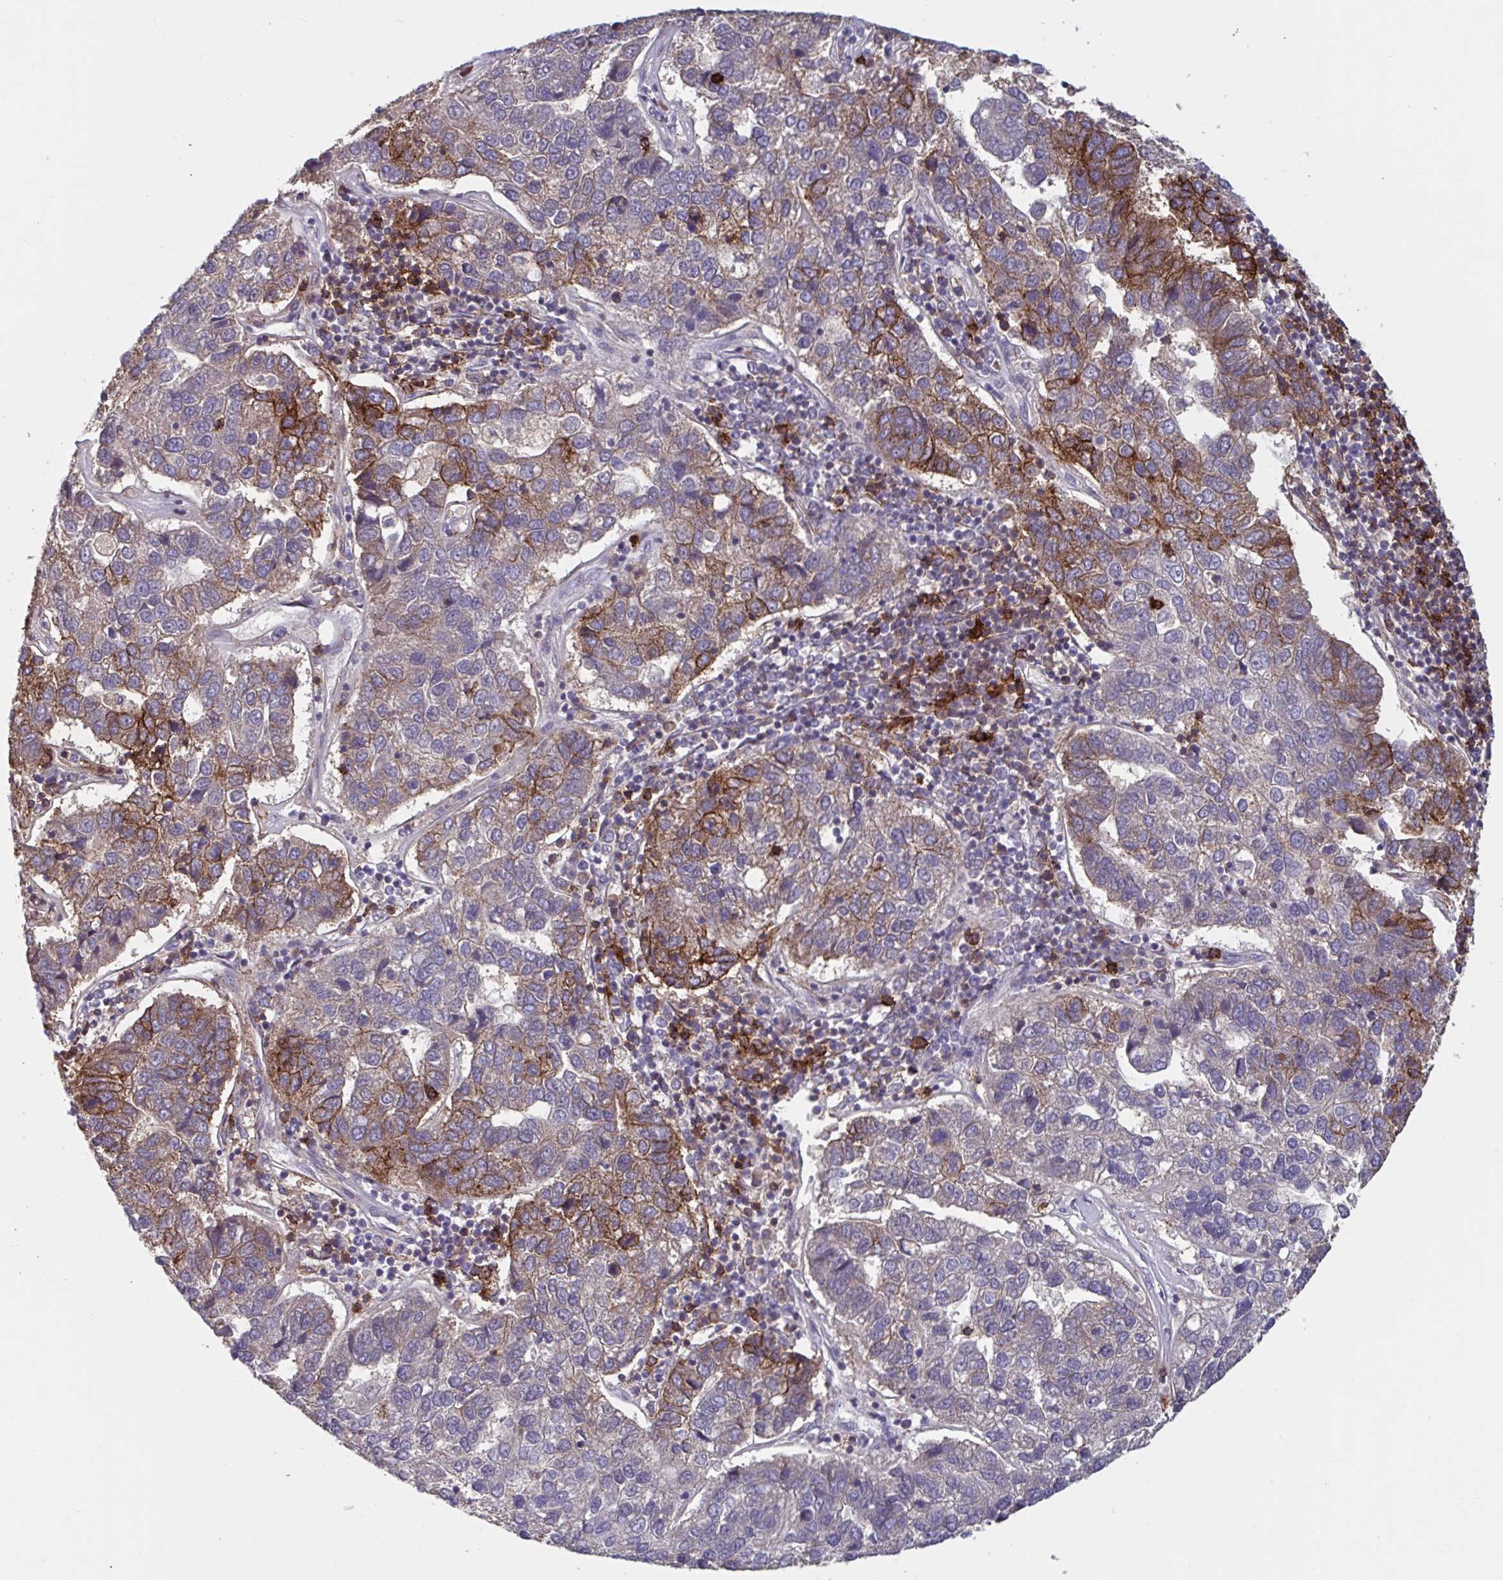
{"staining": {"intensity": "strong", "quantity": "<25%", "location": "cytoplasmic/membranous"}, "tissue": "pancreatic cancer", "cell_type": "Tumor cells", "image_type": "cancer", "snomed": [{"axis": "morphology", "description": "Adenocarcinoma, NOS"}, {"axis": "topography", "description": "Pancreas"}], "caption": "Pancreatic cancer stained with immunohistochemistry displays strong cytoplasmic/membranous positivity in about <25% of tumor cells.", "gene": "CD1E", "patient": {"sex": "female", "age": 61}}